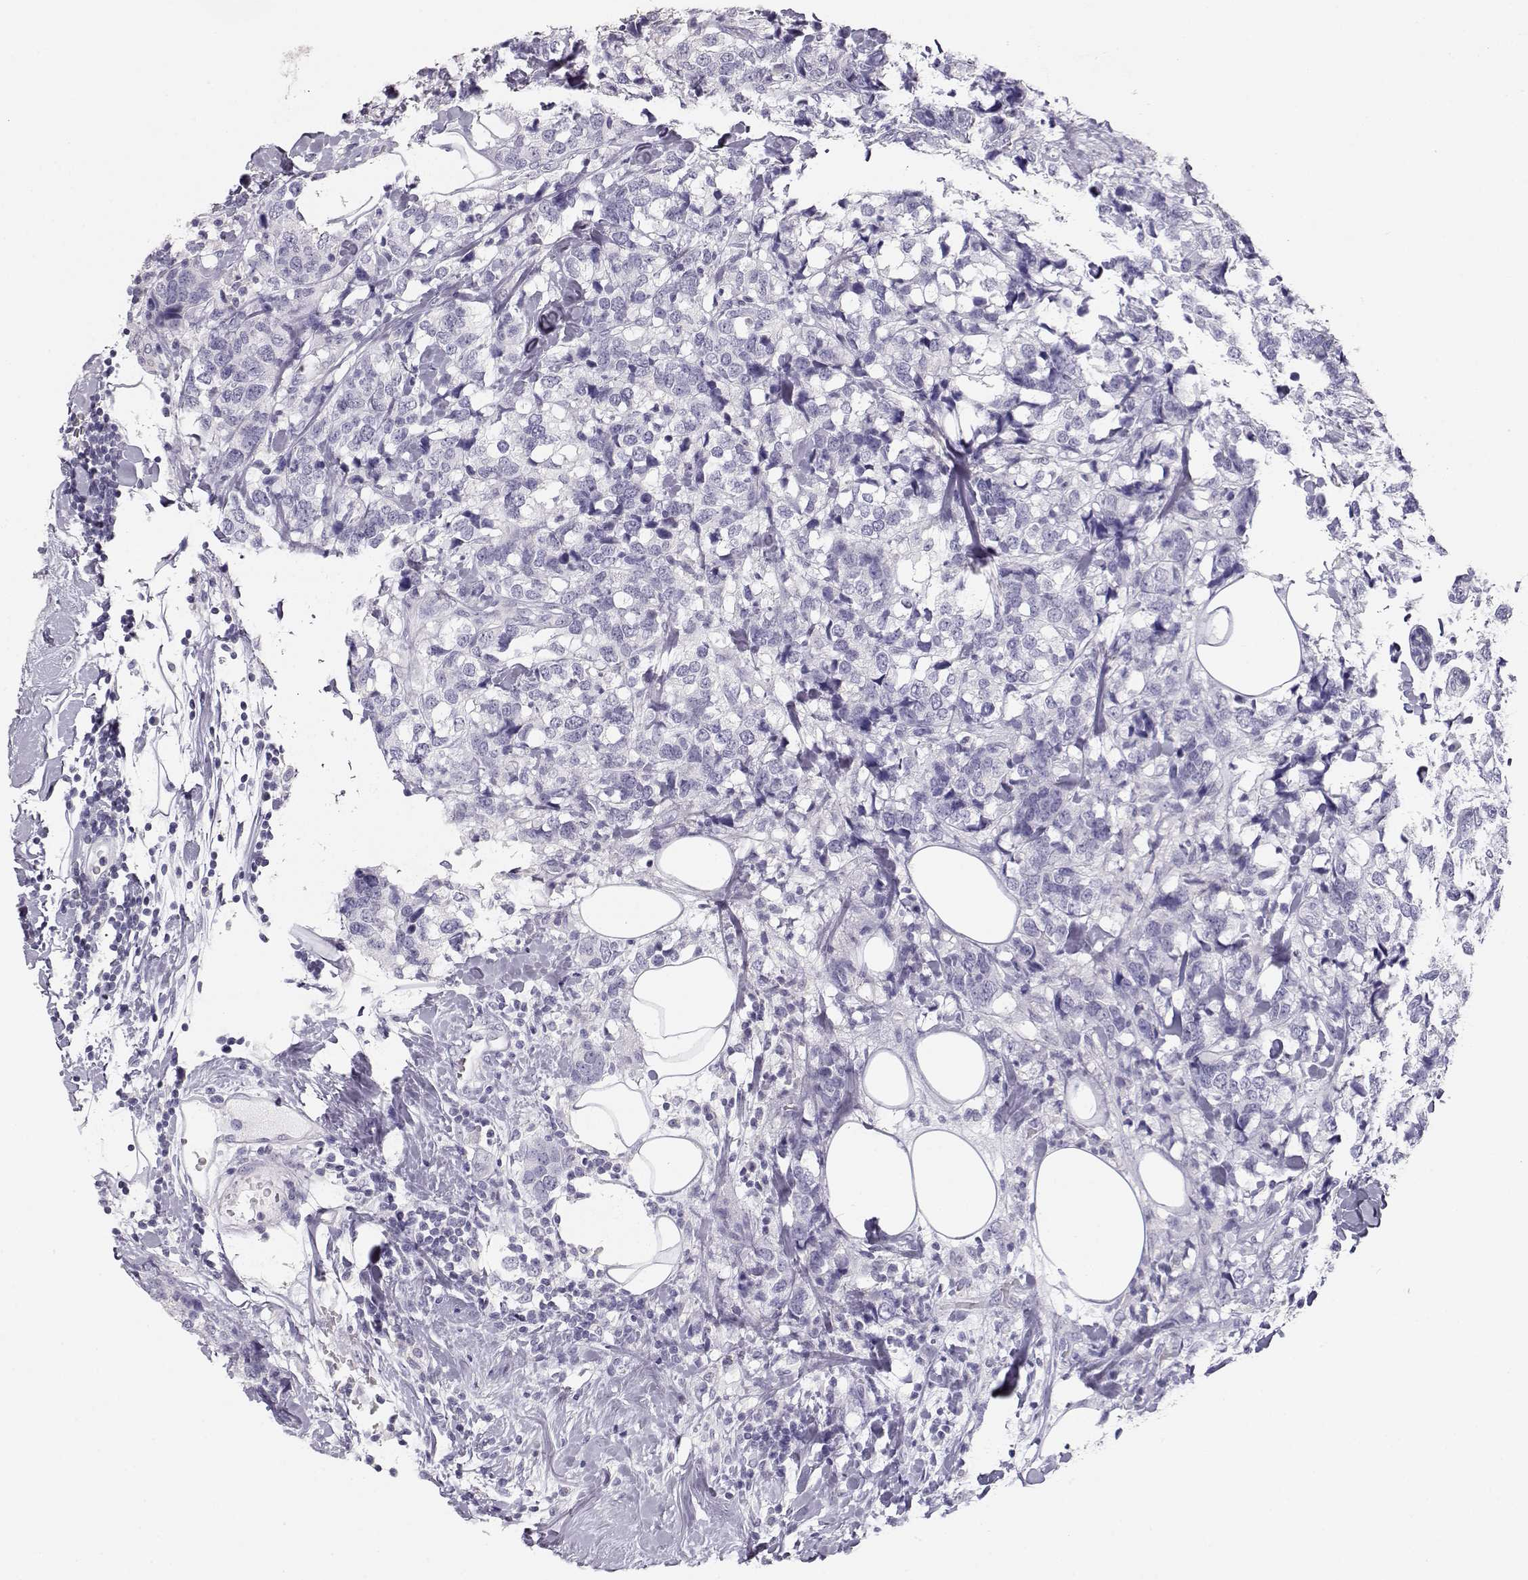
{"staining": {"intensity": "negative", "quantity": "none", "location": "none"}, "tissue": "breast cancer", "cell_type": "Tumor cells", "image_type": "cancer", "snomed": [{"axis": "morphology", "description": "Lobular carcinoma"}, {"axis": "topography", "description": "Breast"}], "caption": "This is an immunohistochemistry micrograph of breast lobular carcinoma. There is no expression in tumor cells.", "gene": "LEPR", "patient": {"sex": "female", "age": 59}}